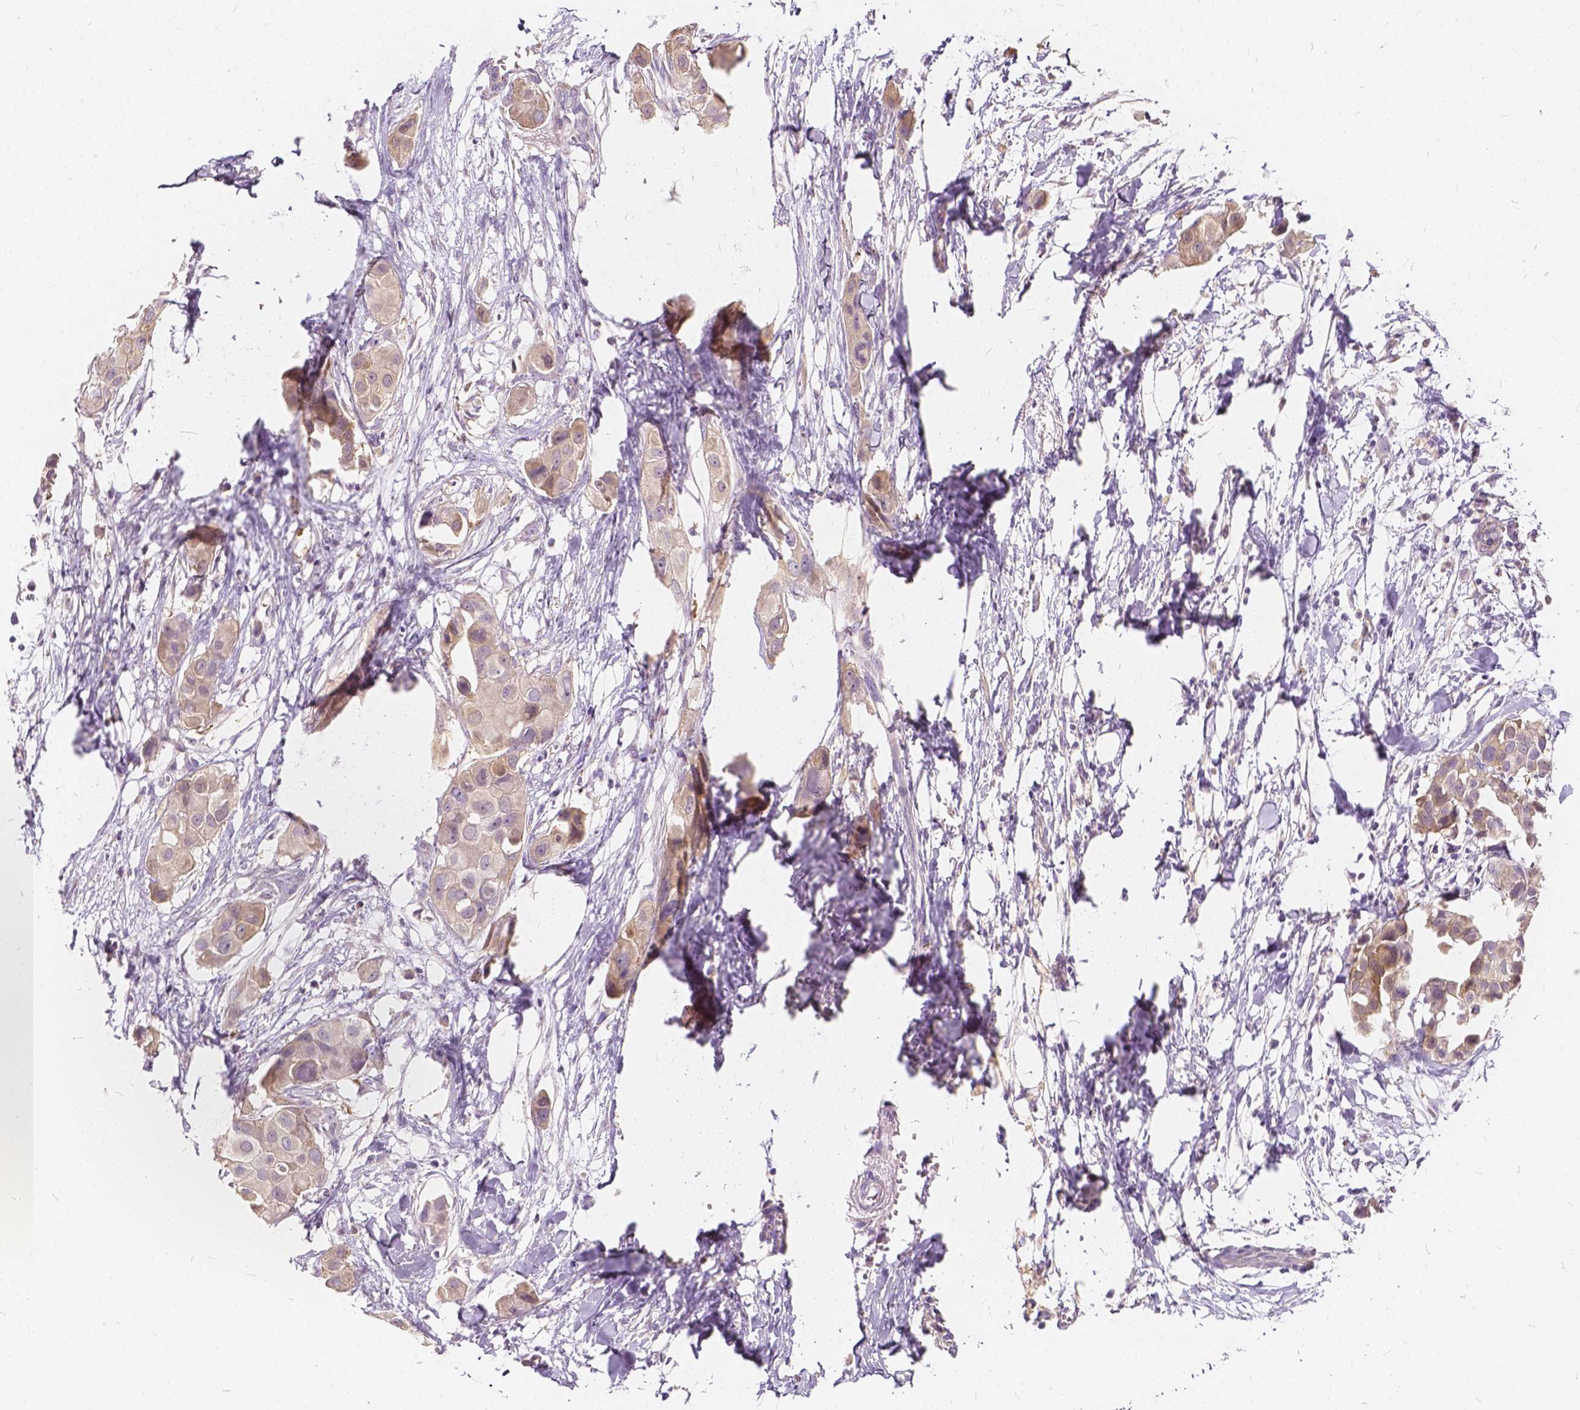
{"staining": {"intensity": "weak", "quantity": ">75%", "location": "cytoplasmic/membranous"}, "tissue": "breast cancer", "cell_type": "Tumor cells", "image_type": "cancer", "snomed": [{"axis": "morphology", "description": "Duct carcinoma"}, {"axis": "topography", "description": "Breast"}], "caption": "About >75% of tumor cells in human invasive ductal carcinoma (breast) demonstrate weak cytoplasmic/membranous protein positivity as visualized by brown immunohistochemical staining.", "gene": "KIAA0513", "patient": {"sex": "female", "age": 38}}